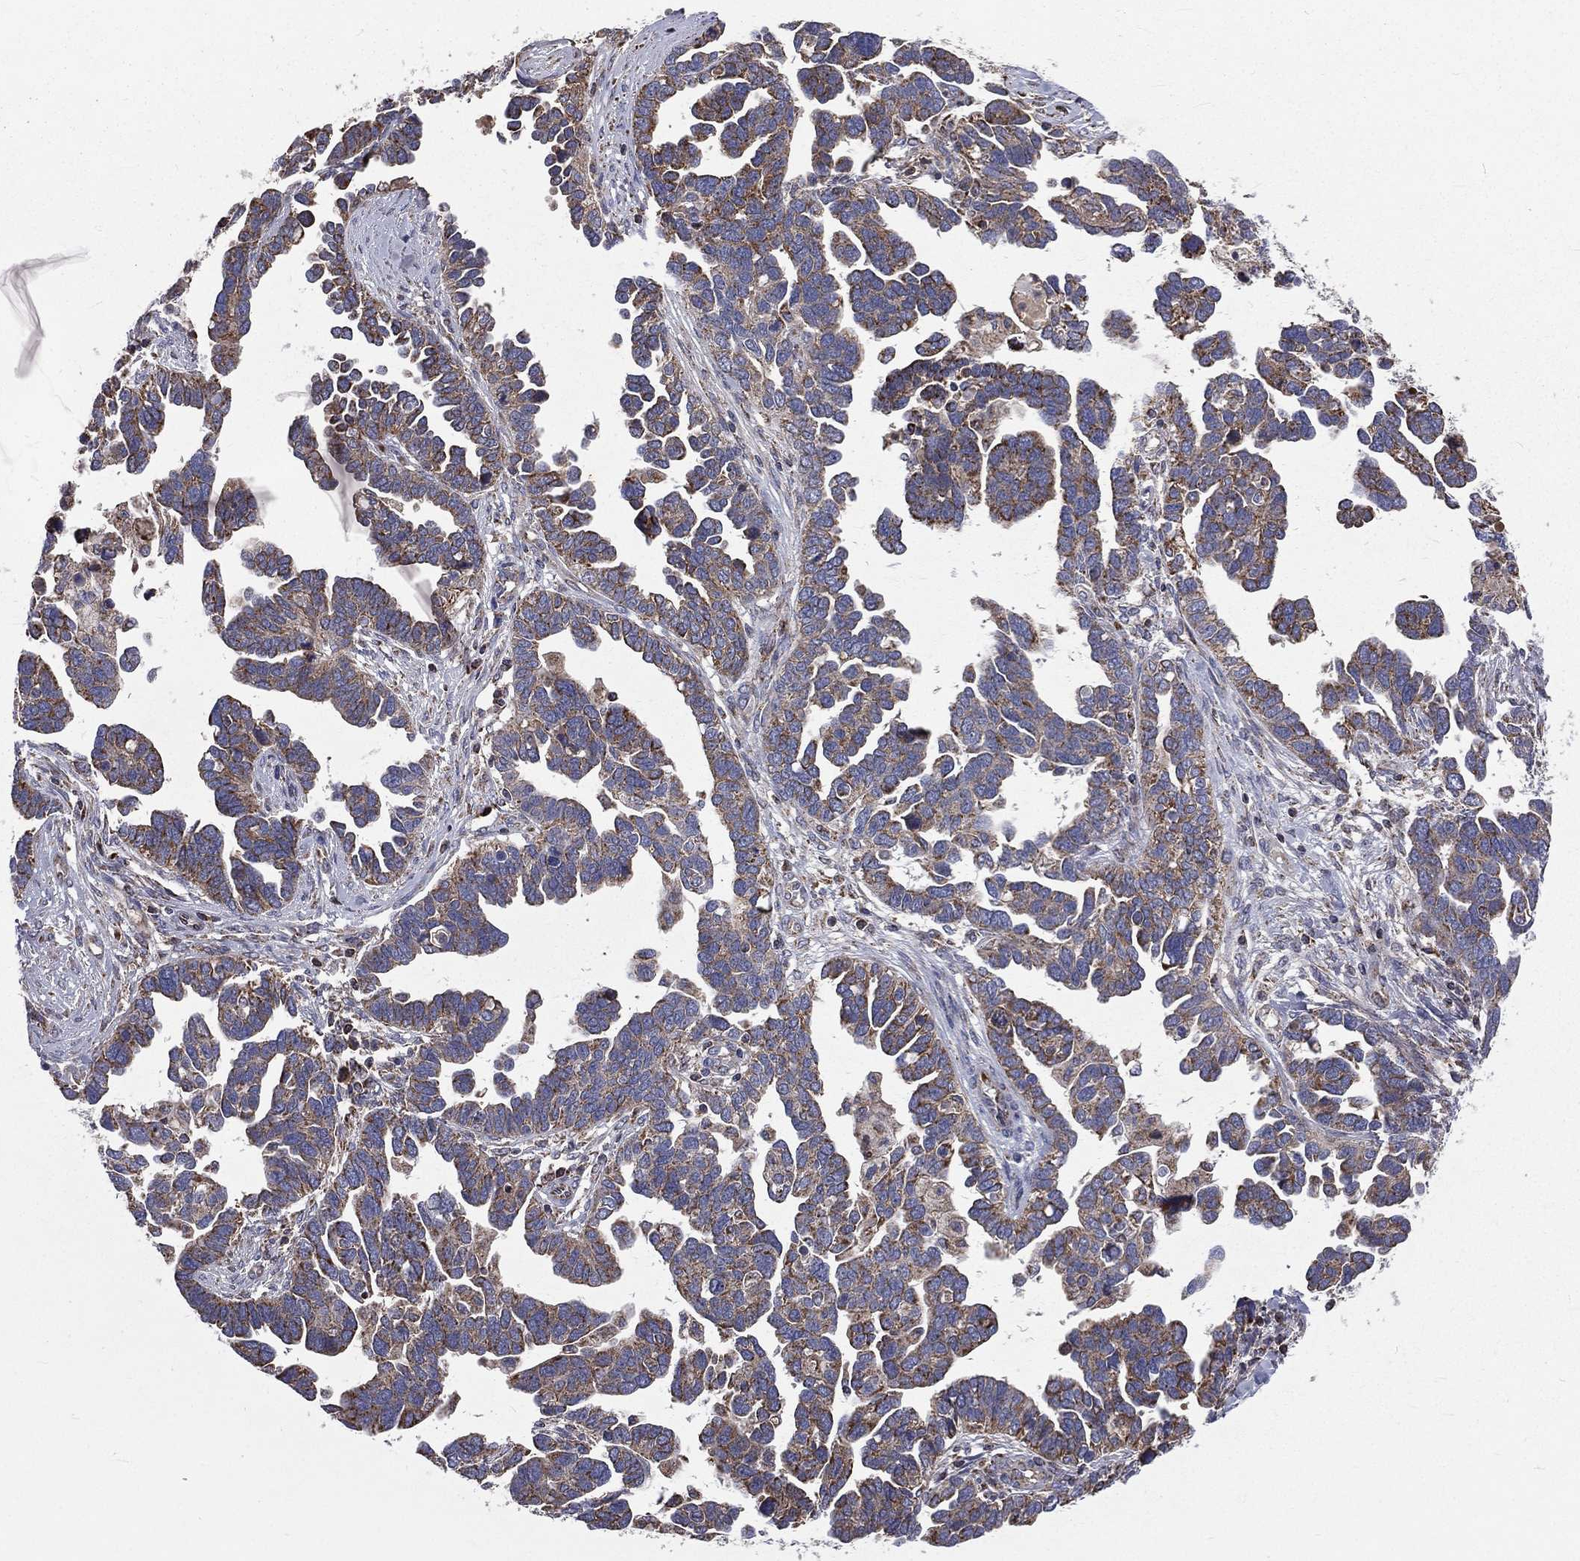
{"staining": {"intensity": "weak", "quantity": "25%-75%", "location": "cytoplasmic/membranous"}, "tissue": "ovarian cancer", "cell_type": "Tumor cells", "image_type": "cancer", "snomed": [{"axis": "morphology", "description": "Cystadenocarcinoma, serous, NOS"}, {"axis": "topography", "description": "Ovary"}], "caption": "This is an image of immunohistochemistry staining of ovarian cancer, which shows weak expression in the cytoplasmic/membranous of tumor cells.", "gene": "GPD1", "patient": {"sex": "female", "age": 54}}